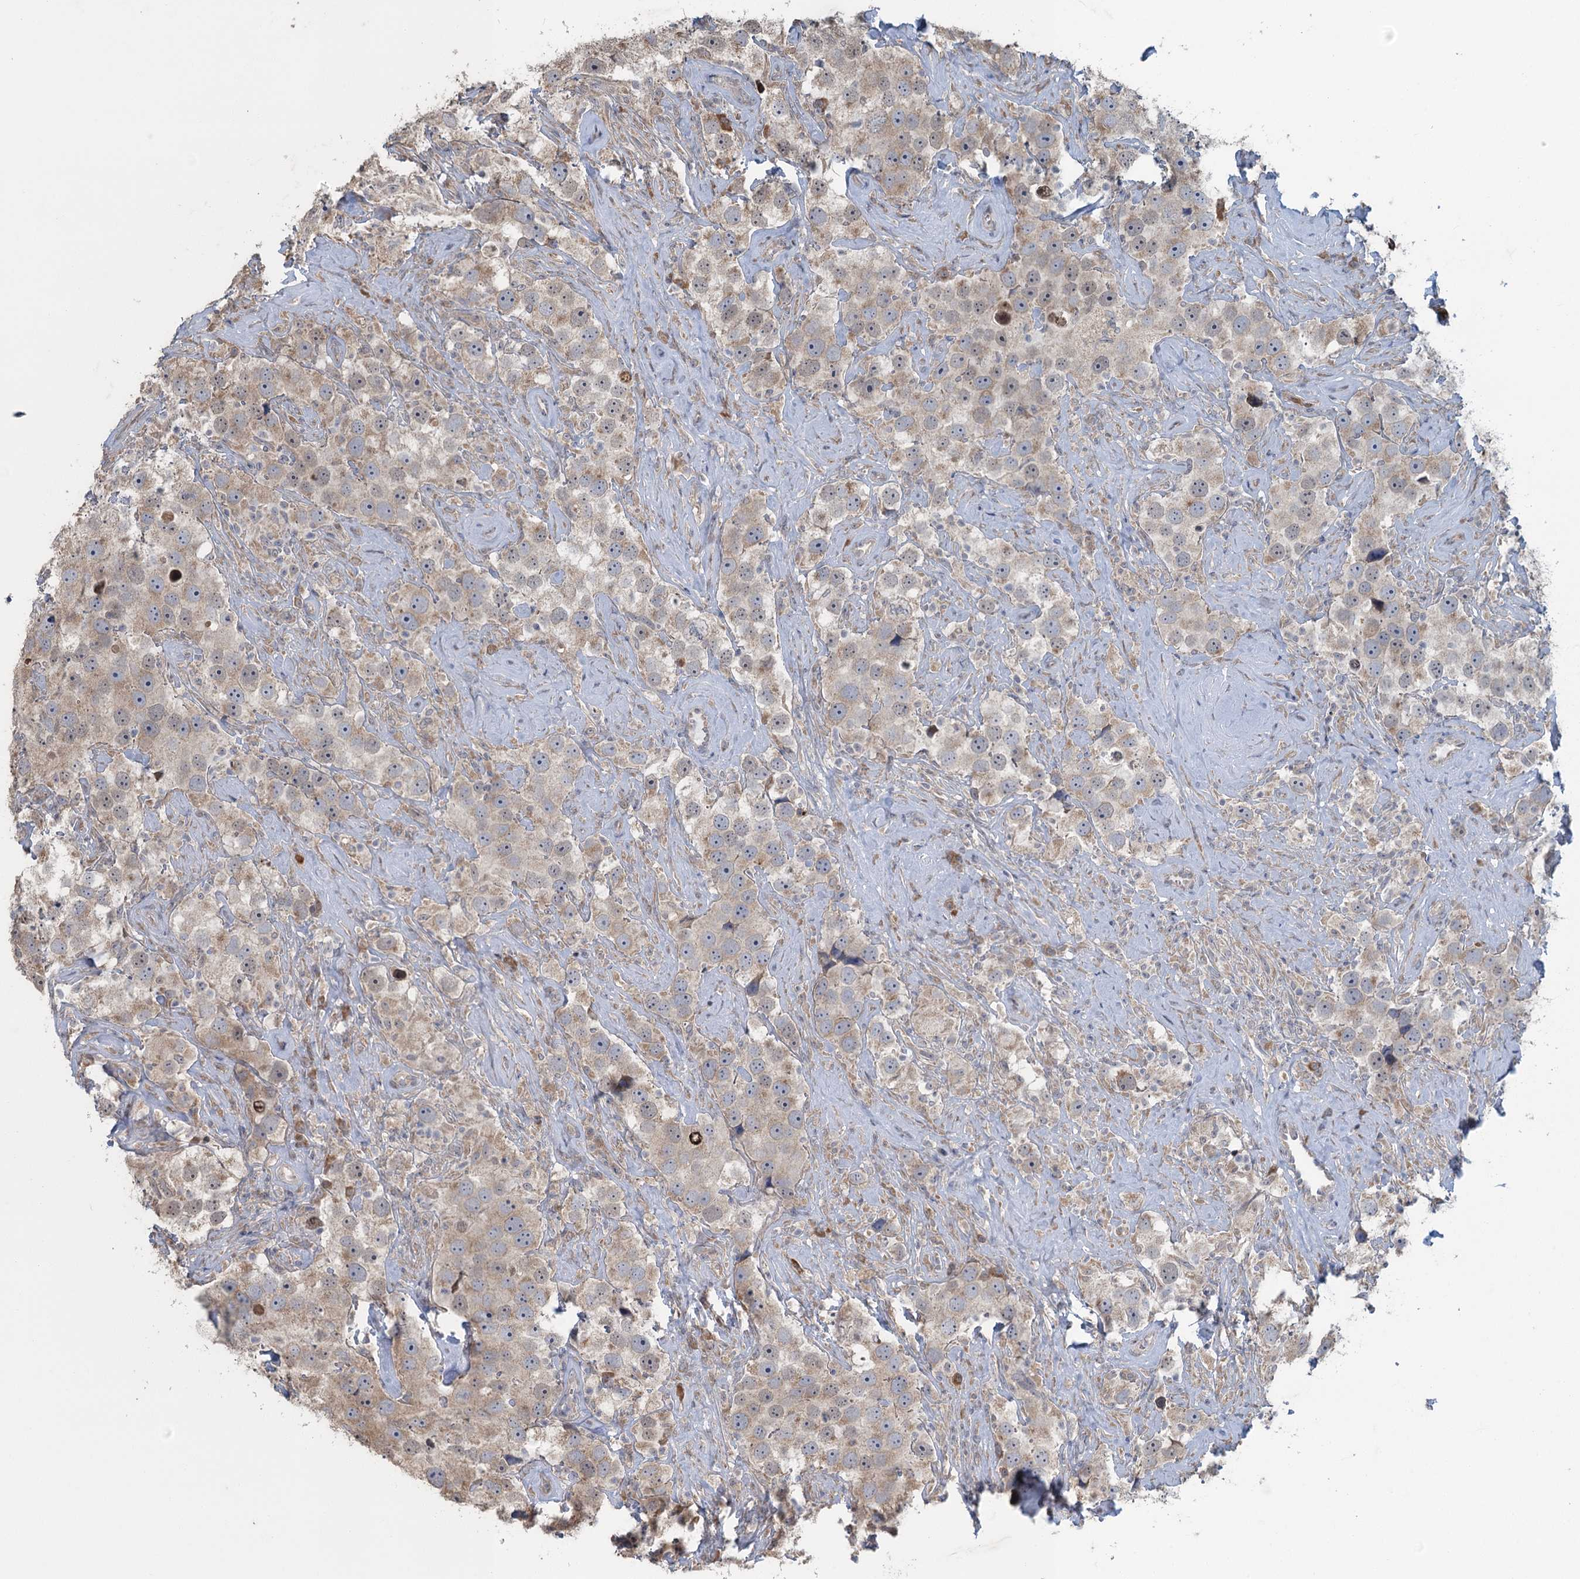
{"staining": {"intensity": "weak", "quantity": ">75%", "location": "cytoplasmic/membranous"}, "tissue": "testis cancer", "cell_type": "Tumor cells", "image_type": "cancer", "snomed": [{"axis": "morphology", "description": "Seminoma, NOS"}, {"axis": "topography", "description": "Testis"}], "caption": "A brown stain labels weak cytoplasmic/membranous staining of a protein in human testis cancer (seminoma) tumor cells. The staining was performed using DAB, with brown indicating positive protein expression. Nuclei are stained blue with hematoxylin.", "gene": "TEX35", "patient": {"sex": "male", "age": 49}}